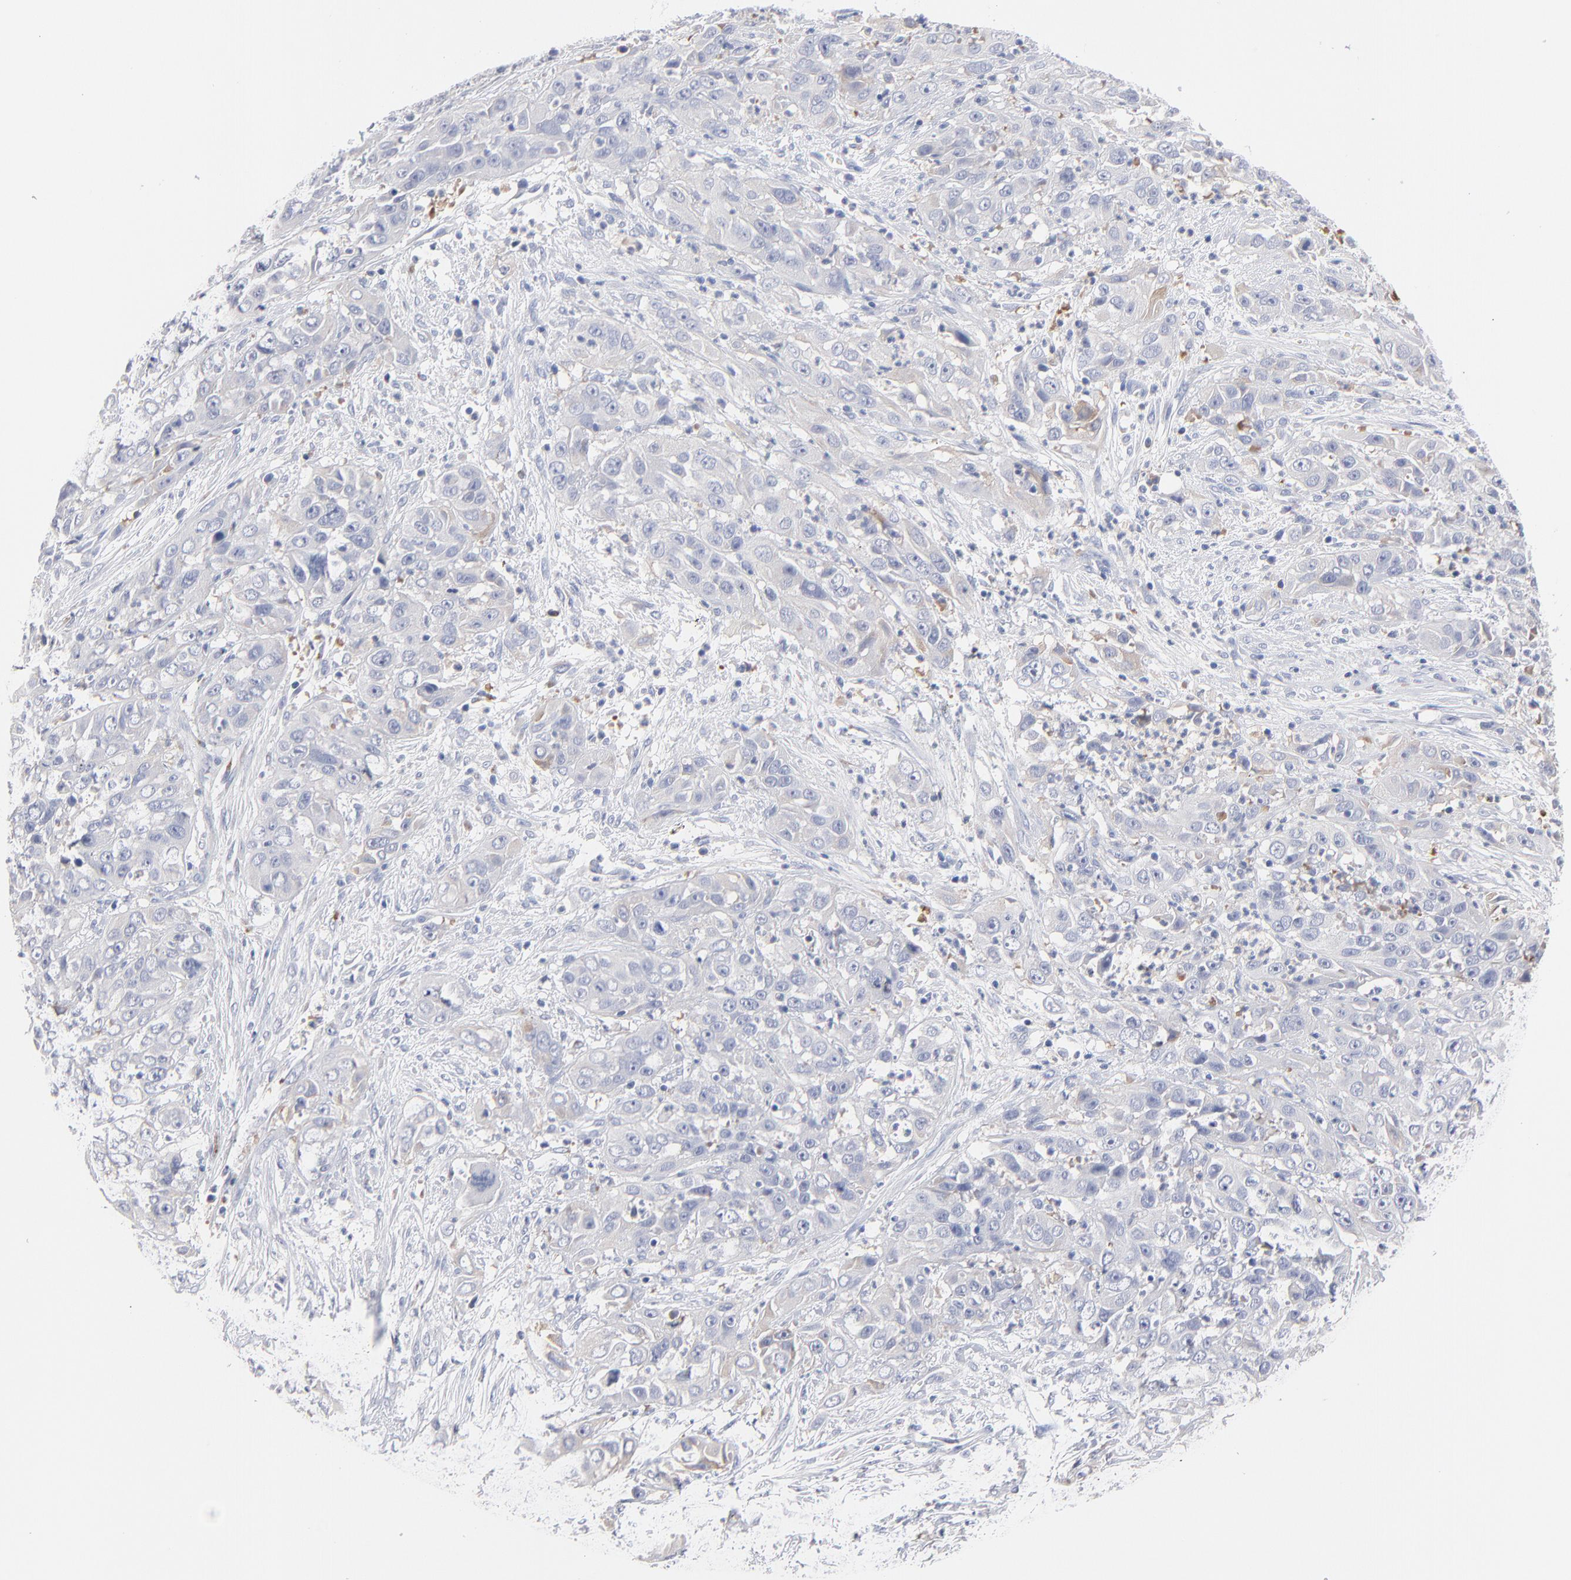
{"staining": {"intensity": "weak", "quantity": "<25%", "location": "cytoplasmic/membranous"}, "tissue": "cervical cancer", "cell_type": "Tumor cells", "image_type": "cancer", "snomed": [{"axis": "morphology", "description": "Squamous cell carcinoma, NOS"}, {"axis": "topography", "description": "Cervix"}], "caption": "Tumor cells show no significant protein staining in squamous cell carcinoma (cervical).", "gene": "F12", "patient": {"sex": "female", "age": 32}}